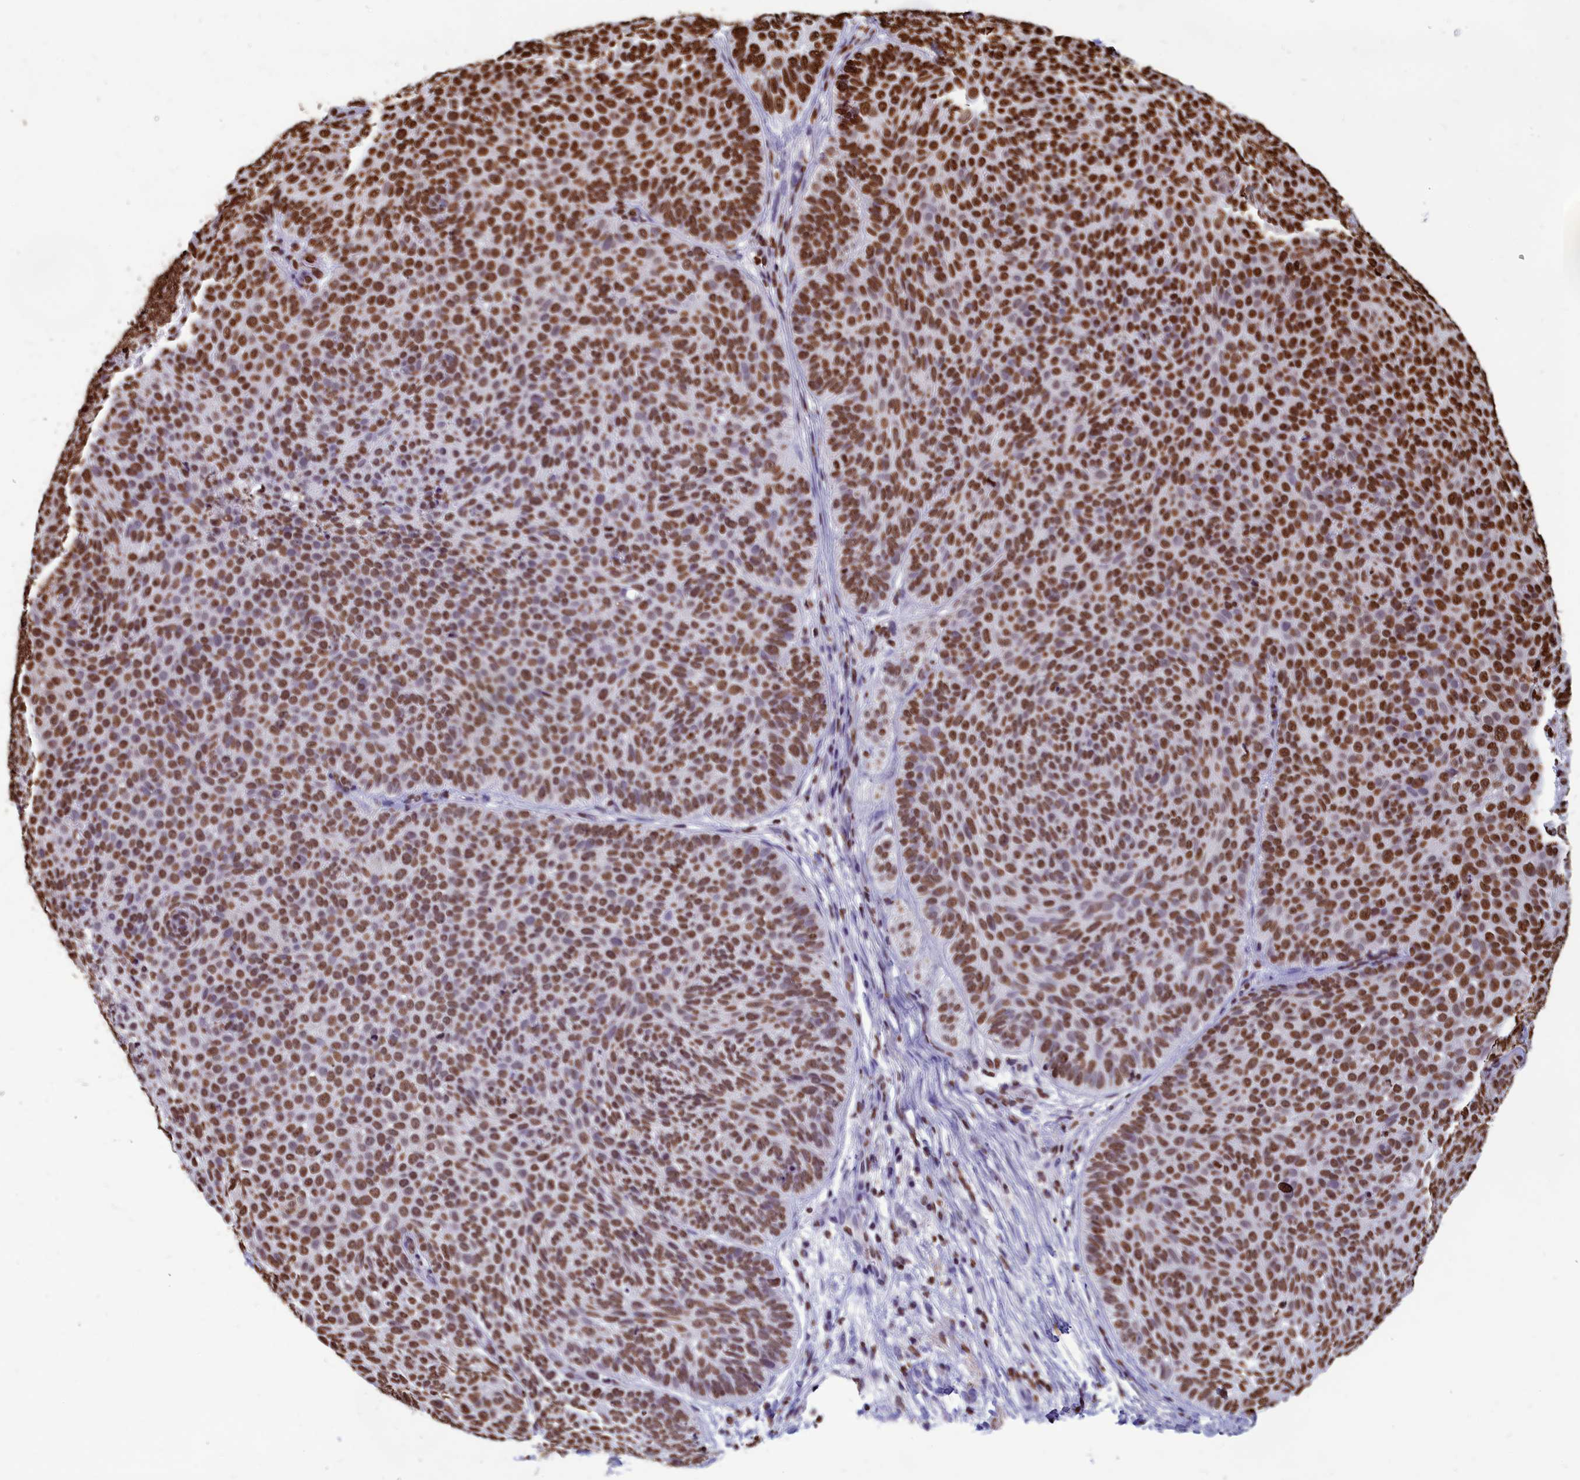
{"staining": {"intensity": "strong", "quantity": ">75%", "location": "nuclear"}, "tissue": "skin cancer", "cell_type": "Tumor cells", "image_type": "cancer", "snomed": [{"axis": "morphology", "description": "Basal cell carcinoma"}, {"axis": "topography", "description": "Skin"}], "caption": "The histopathology image demonstrates staining of skin cancer (basal cell carcinoma), revealing strong nuclear protein staining (brown color) within tumor cells.", "gene": "AKAP17A", "patient": {"sex": "male", "age": 85}}